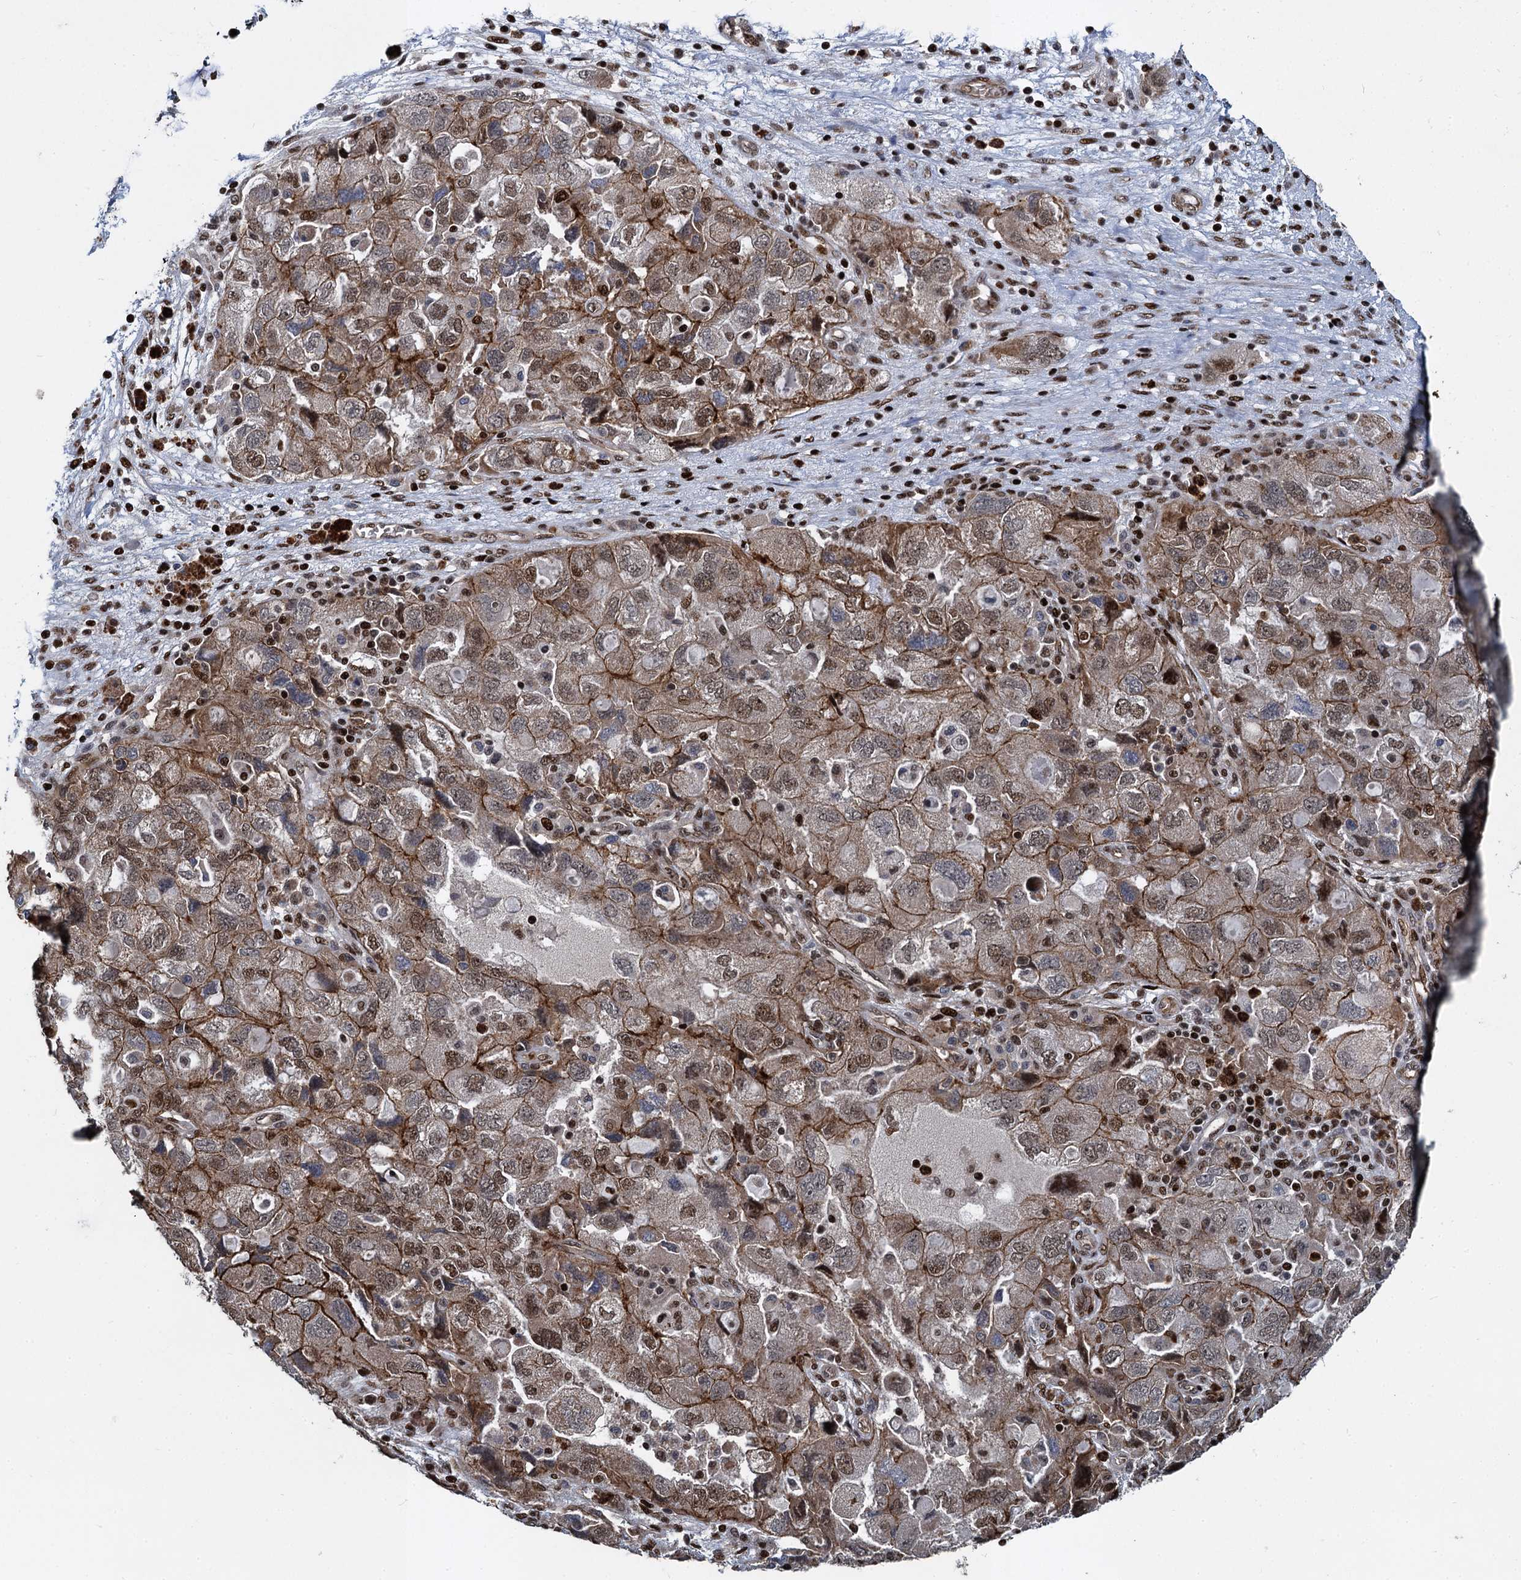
{"staining": {"intensity": "moderate", "quantity": ">75%", "location": "cytoplasmic/membranous,nuclear"}, "tissue": "ovarian cancer", "cell_type": "Tumor cells", "image_type": "cancer", "snomed": [{"axis": "morphology", "description": "Carcinoma, NOS"}, {"axis": "morphology", "description": "Cystadenocarcinoma, serous, NOS"}, {"axis": "topography", "description": "Ovary"}], "caption": "An image of ovarian serous cystadenocarcinoma stained for a protein exhibits moderate cytoplasmic/membranous and nuclear brown staining in tumor cells. The staining was performed using DAB (3,3'-diaminobenzidine), with brown indicating positive protein expression. Nuclei are stained blue with hematoxylin.", "gene": "ANKRD49", "patient": {"sex": "female", "age": 69}}